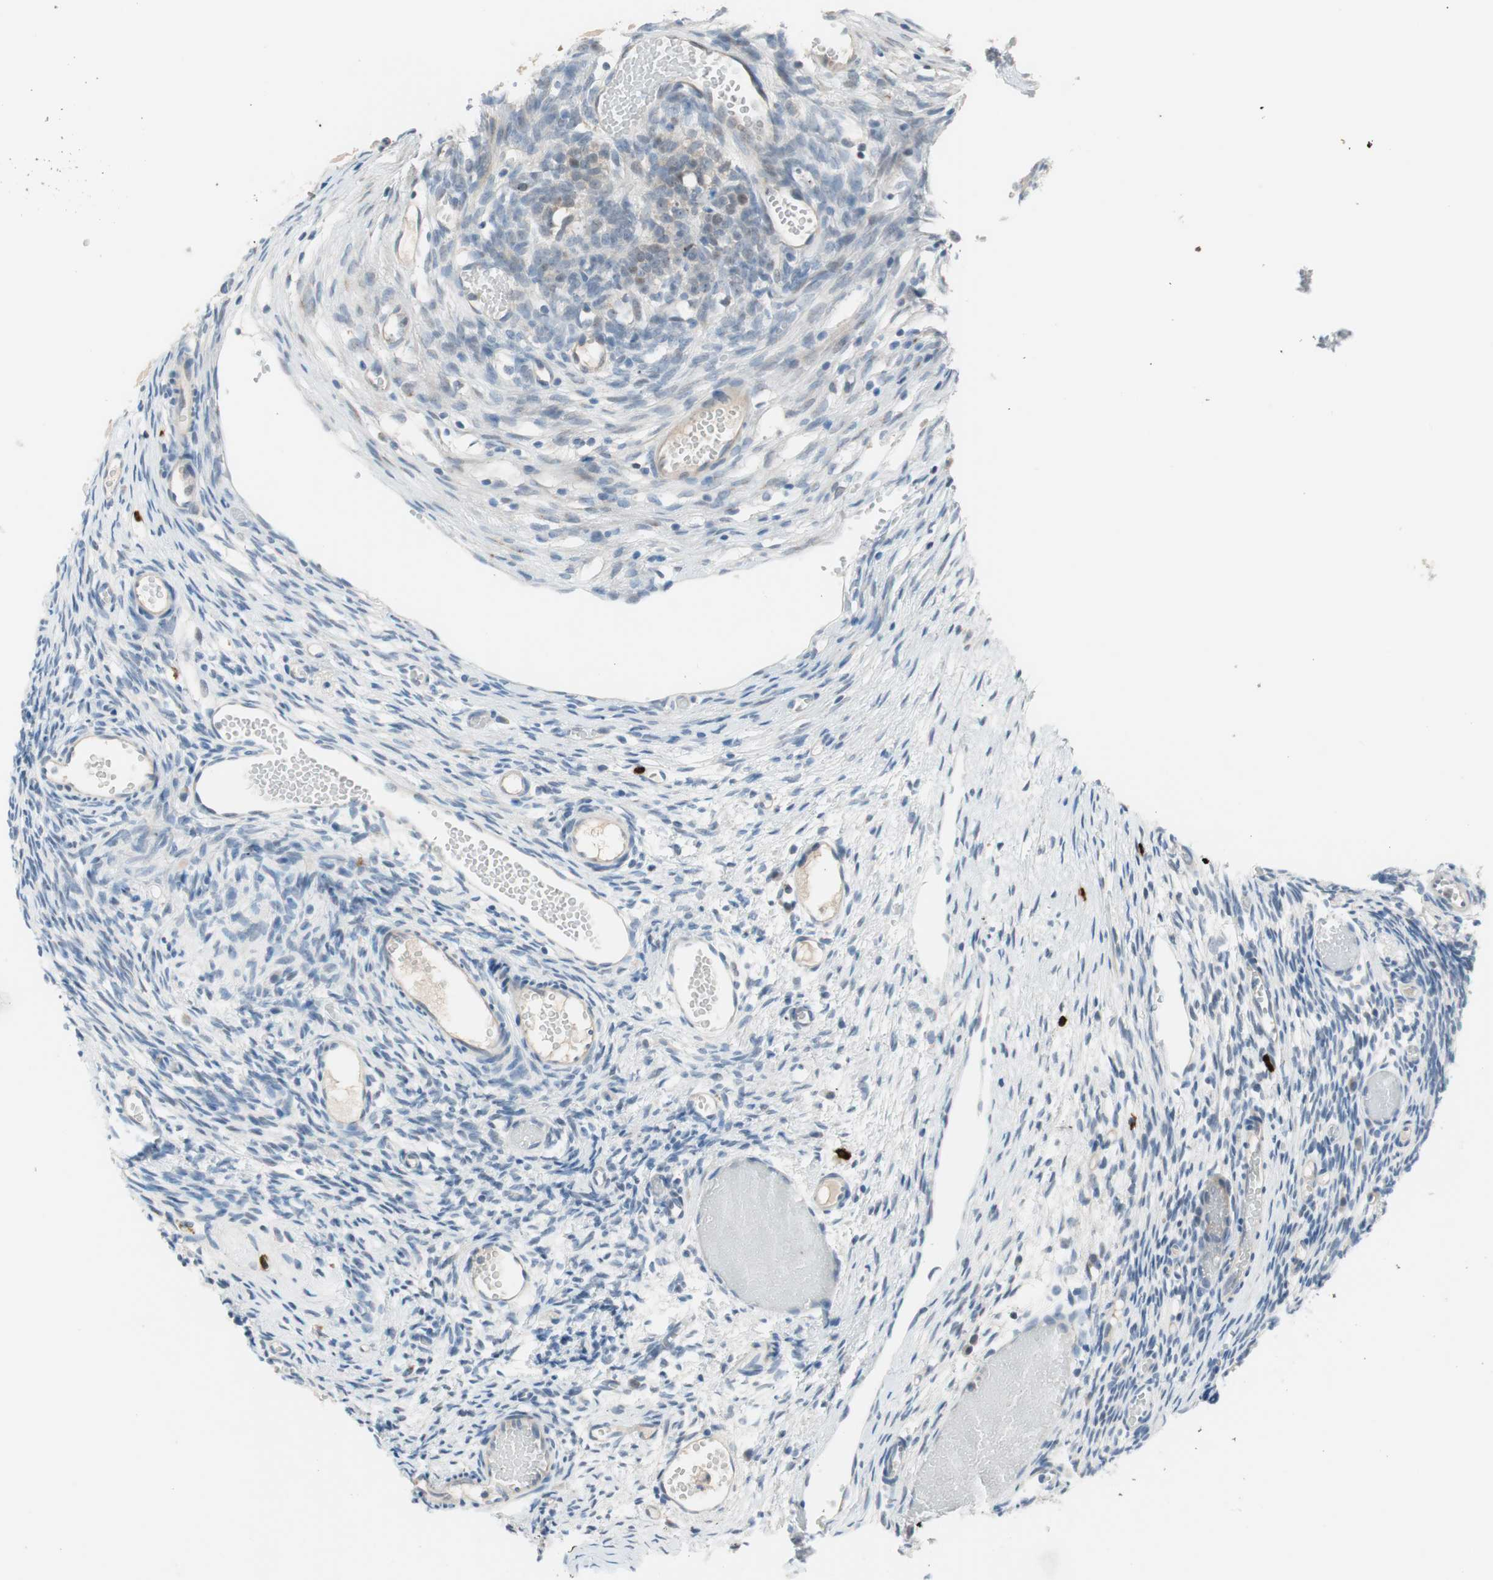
{"staining": {"intensity": "negative", "quantity": "none", "location": "none"}, "tissue": "ovary", "cell_type": "Ovarian stroma cells", "image_type": "normal", "snomed": [{"axis": "morphology", "description": "Normal tissue, NOS"}, {"axis": "topography", "description": "Ovary"}], "caption": "Immunohistochemistry (IHC) micrograph of normal ovary: human ovary stained with DAB (3,3'-diaminobenzidine) shows no significant protein staining in ovarian stroma cells. (DAB (3,3'-diaminobenzidine) immunohistochemistry, high magnification).", "gene": "PDZK1", "patient": {"sex": "female", "age": 35}}